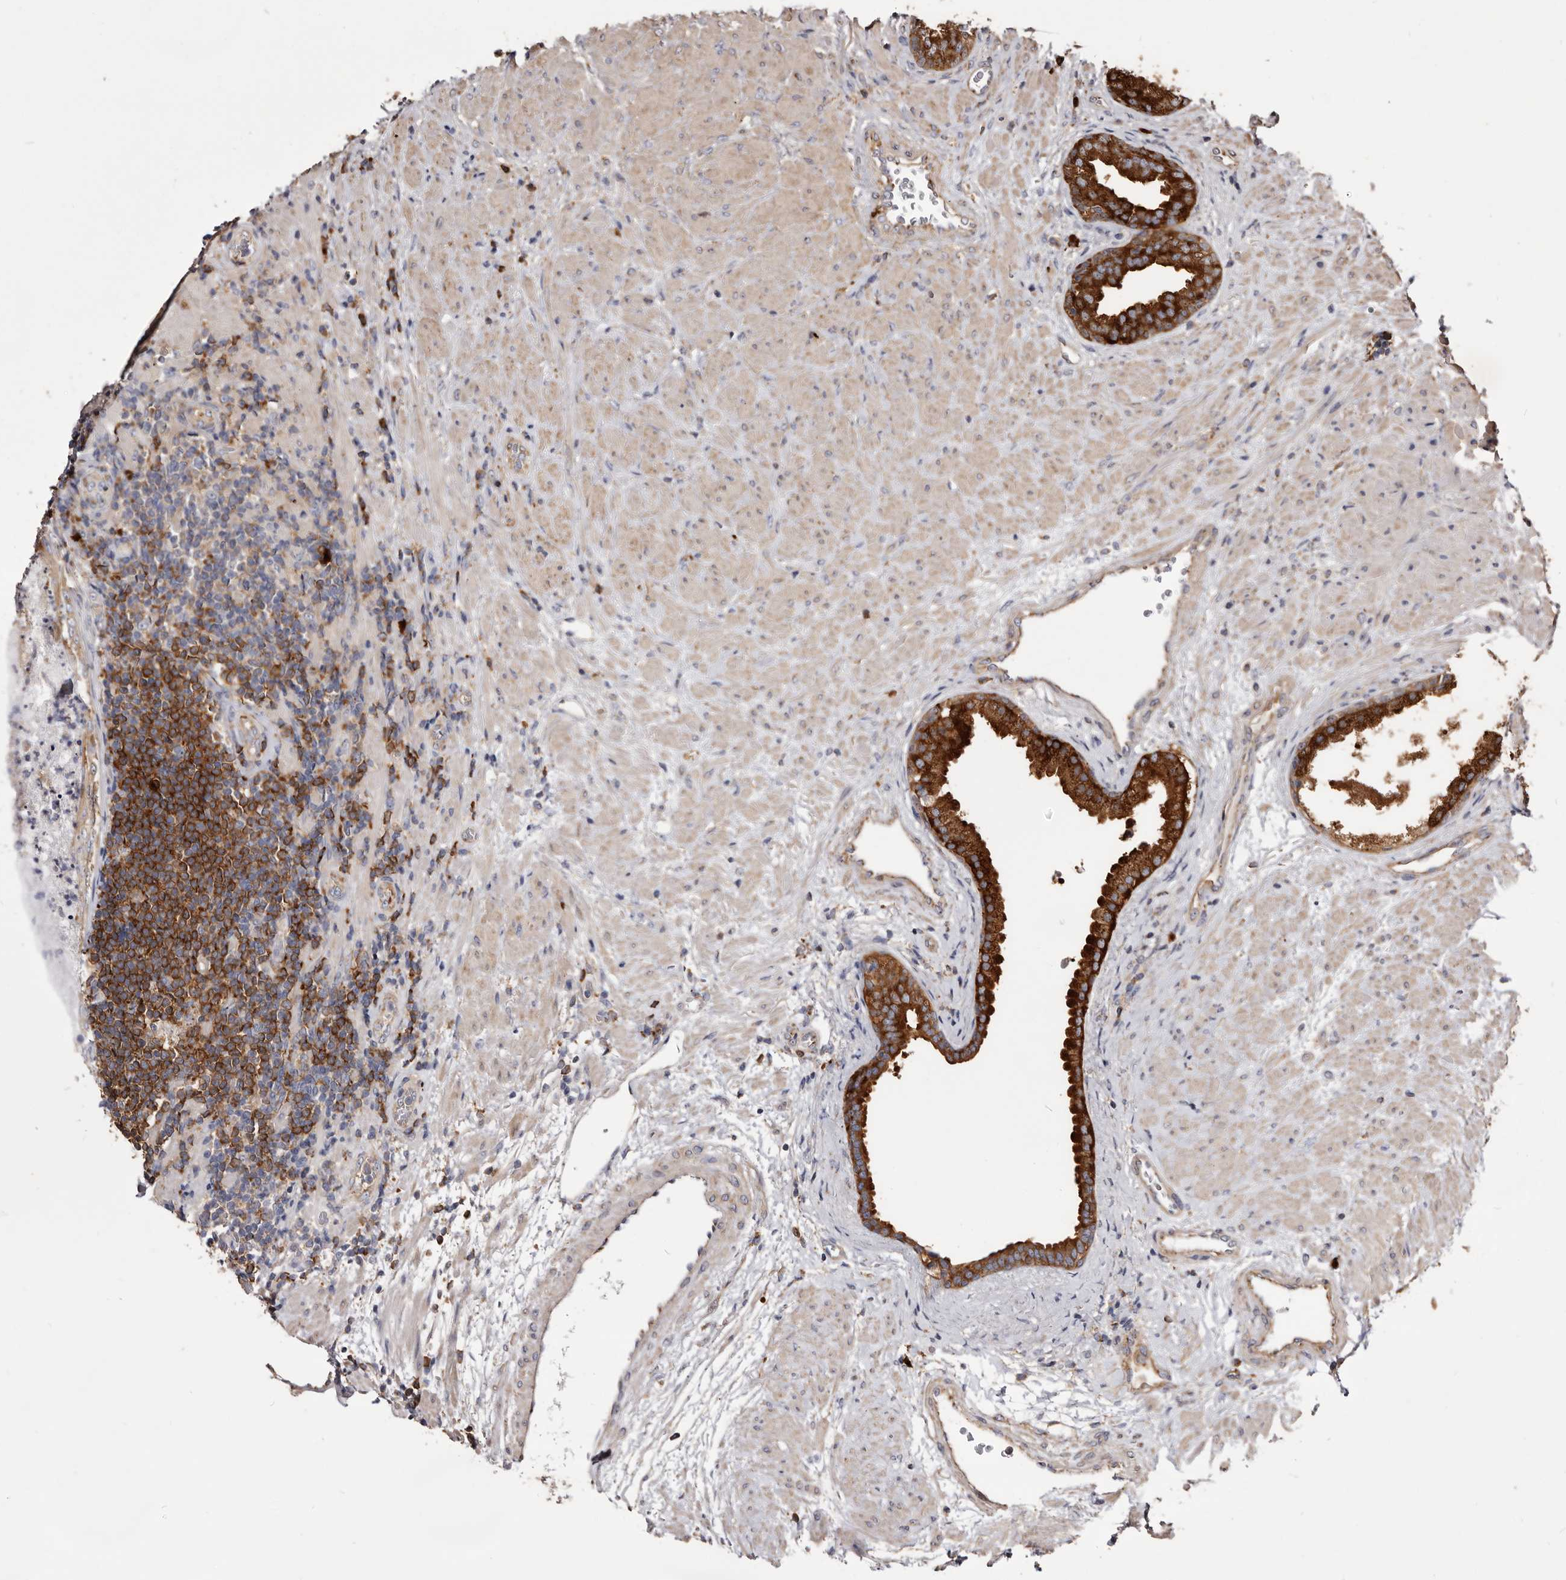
{"staining": {"intensity": "strong", "quantity": ">75%", "location": "cytoplasmic/membranous"}, "tissue": "prostate", "cell_type": "Glandular cells", "image_type": "normal", "snomed": [{"axis": "morphology", "description": "Normal tissue, NOS"}, {"axis": "topography", "description": "Prostate"}], "caption": "Brown immunohistochemical staining in benign human prostate demonstrates strong cytoplasmic/membranous staining in approximately >75% of glandular cells.", "gene": "TPD52", "patient": {"sex": "male", "age": 76}}